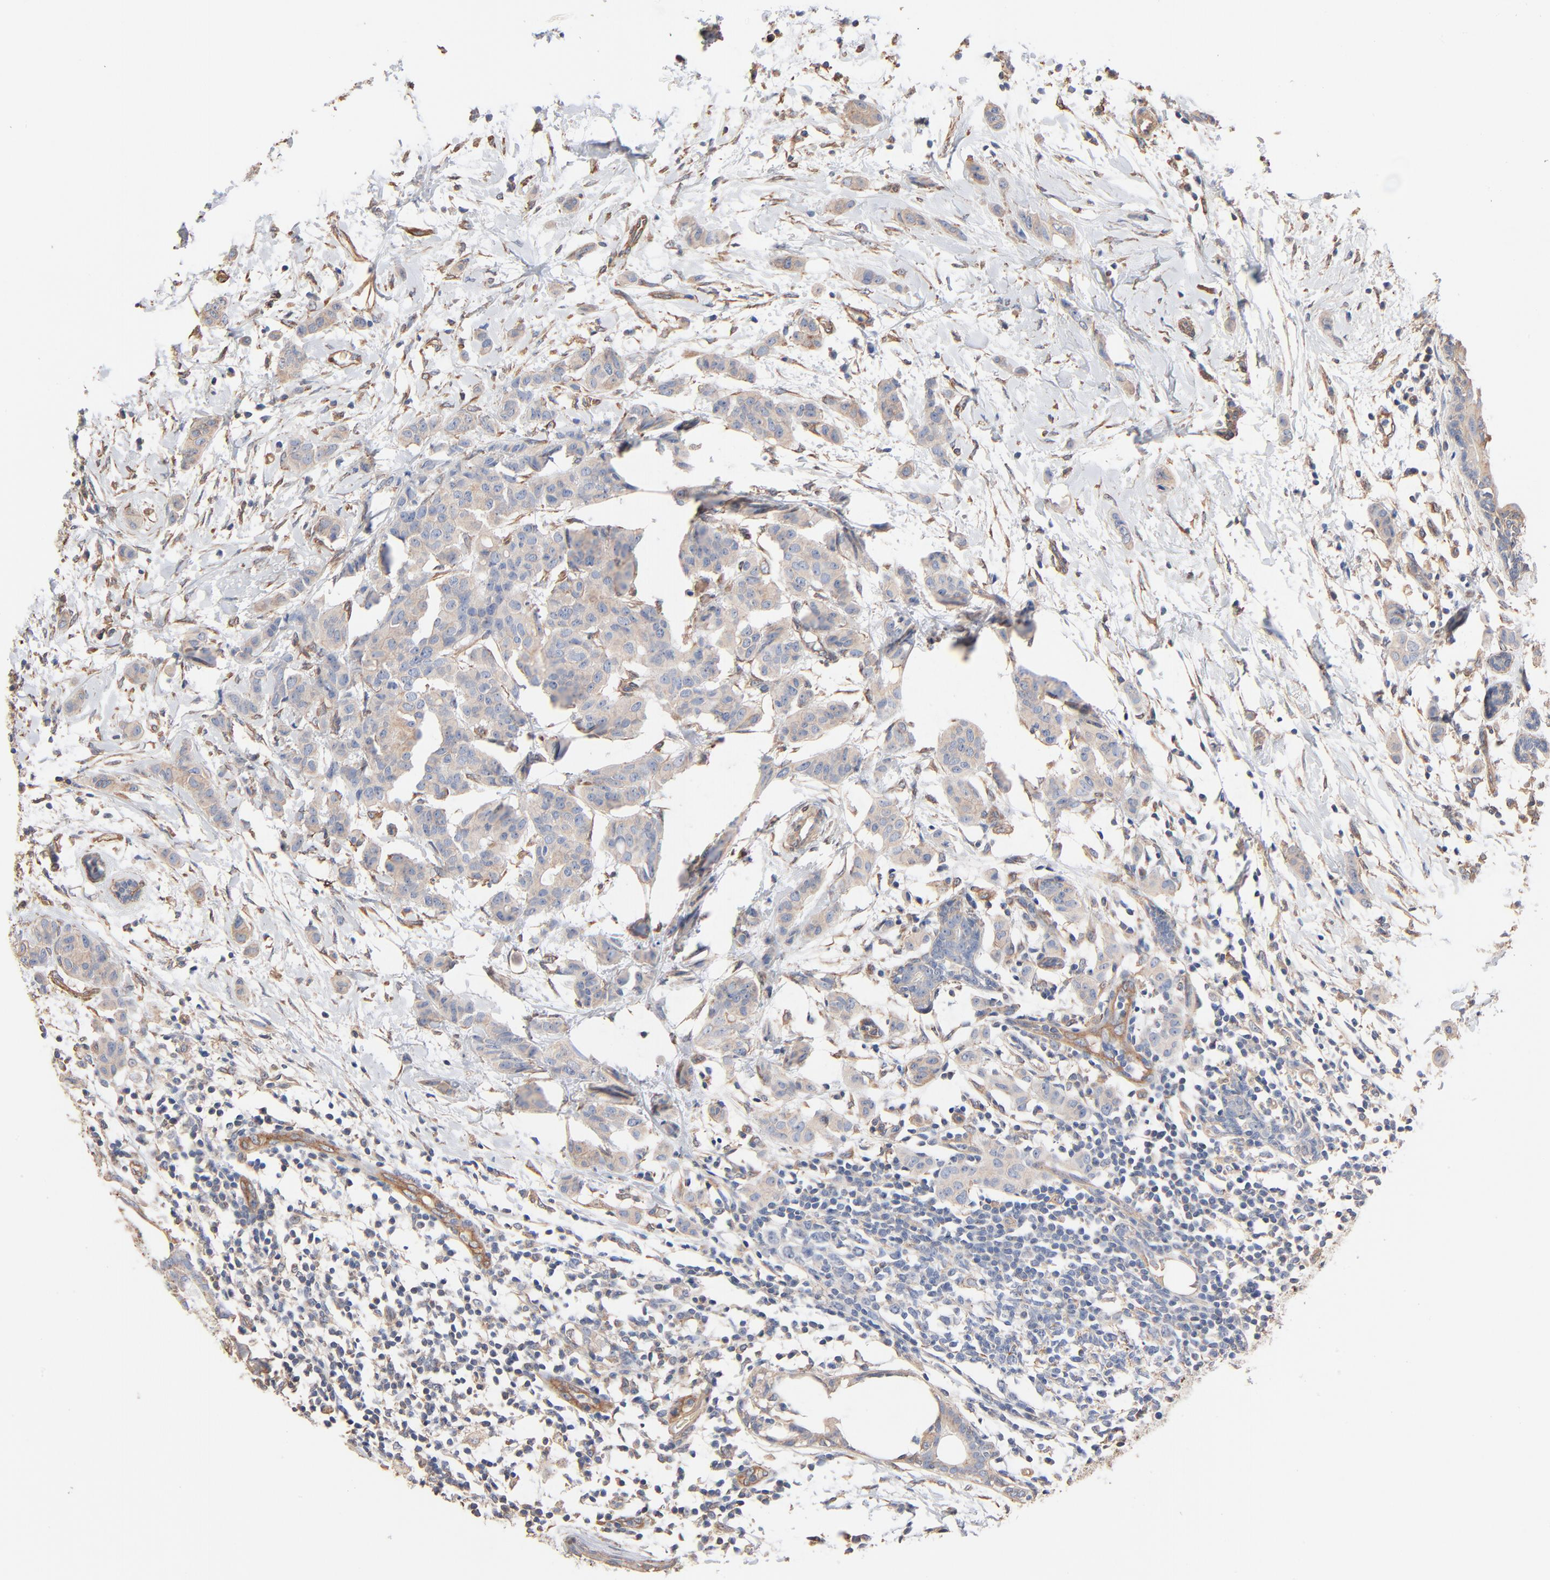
{"staining": {"intensity": "weak", "quantity": ">75%", "location": "cytoplasmic/membranous"}, "tissue": "breast cancer", "cell_type": "Tumor cells", "image_type": "cancer", "snomed": [{"axis": "morphology", "description": "Duct carcinoma"}, {"axis": "topography", "description": "Breast"}], "caption": "This histopathology image exhibits breast cancer stained with IHC to label a protein in brown. The cytoplasmic/membranous of tumor cells show weak positivity for the protein. Nuclei are counter-stained blue.", "gene": "ABCD4", "patient": {"sex": "female", "age": 40}}